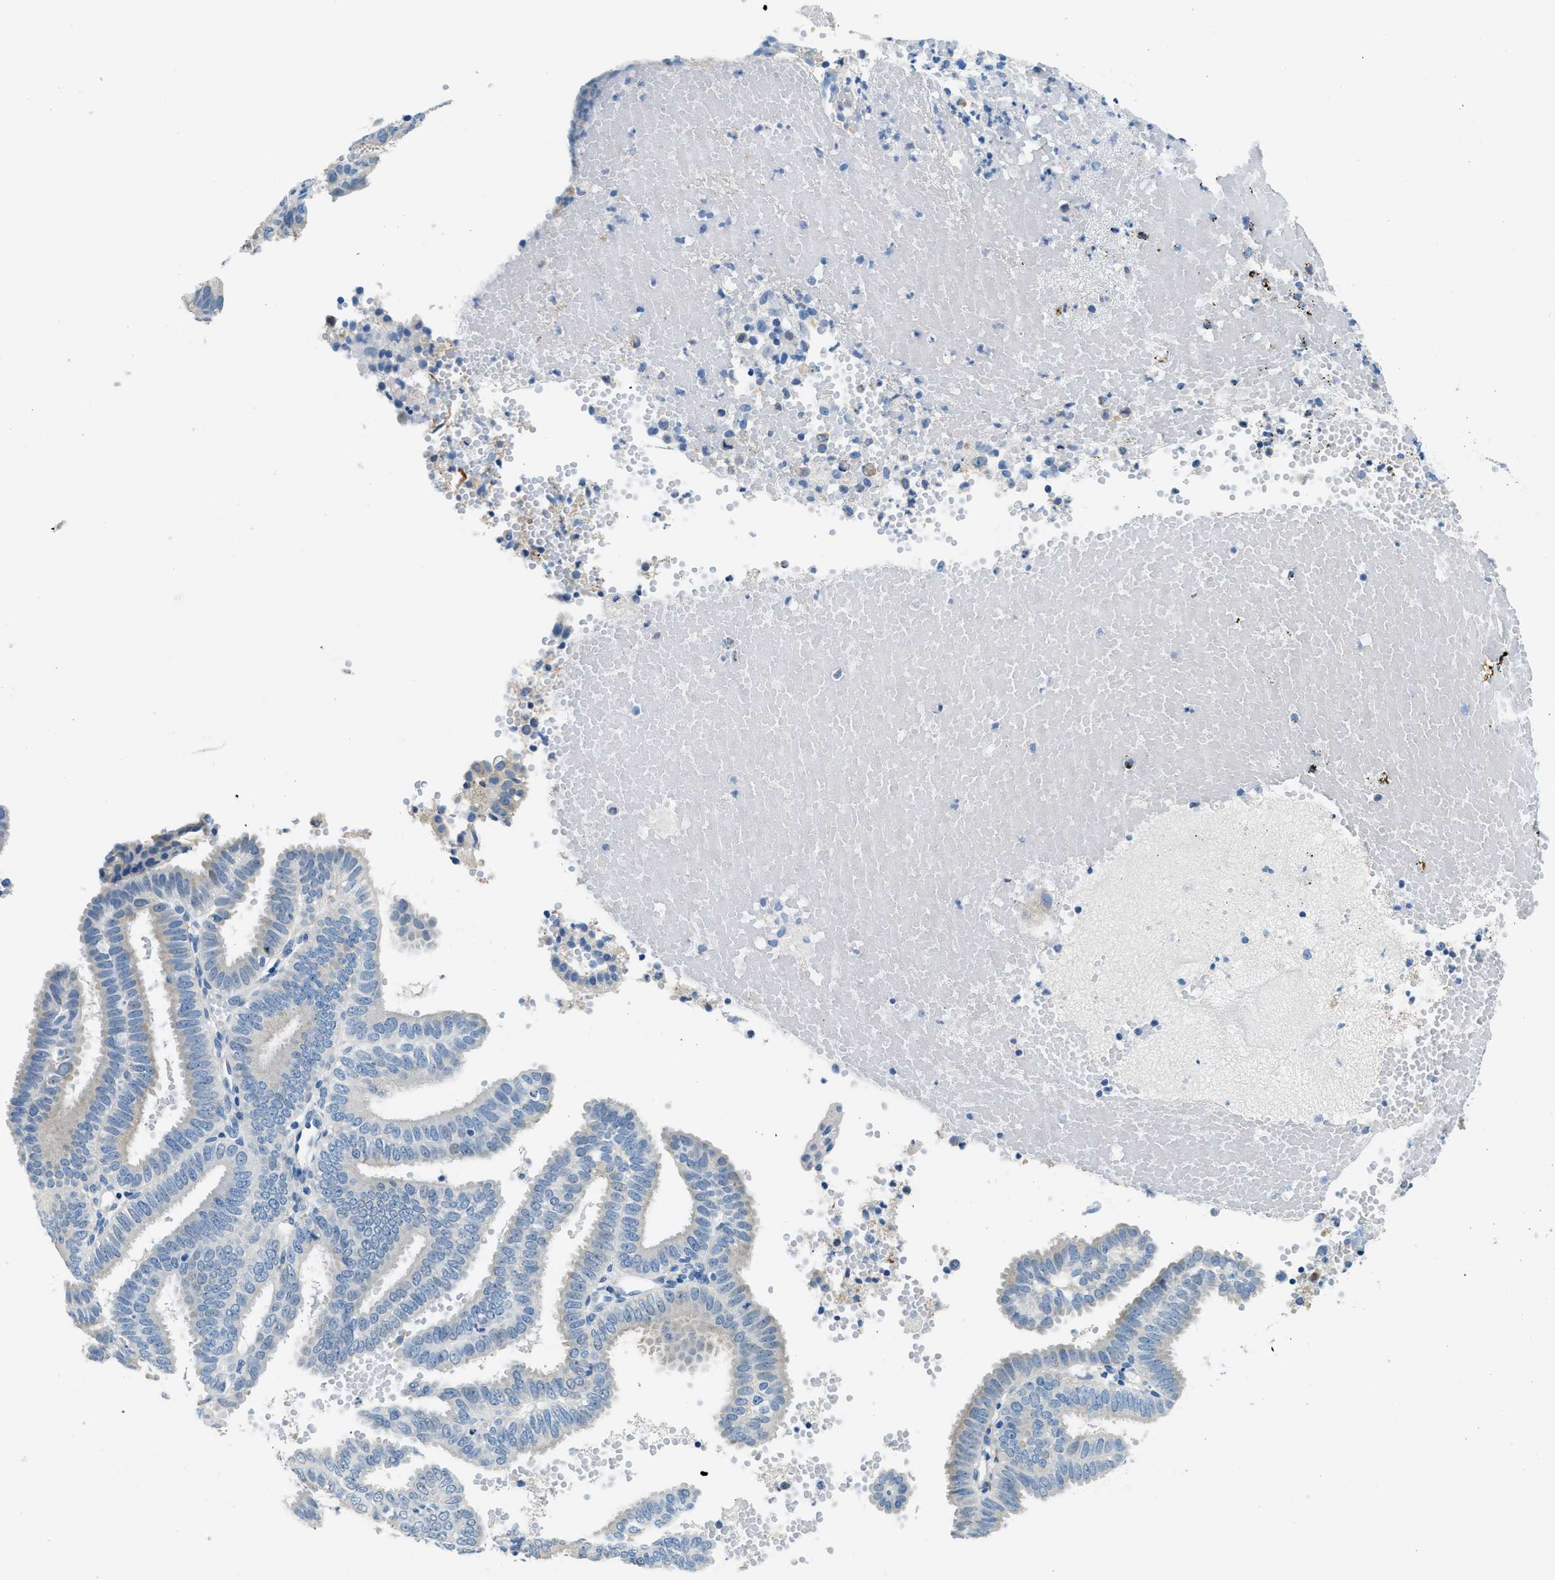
{"staining": {"intensity": "negative", "quantity": "none", "location": "none"}, "tissue": "endometrial cancer", "cell_type": "Tumor cells", "image_type": "cancer", "snomed": [{"axis": "morphology", "description": "Adenocarcinoma, NOS"}, {"axis": "topography", "description": "Endometrium"}], "caption": "The micrograph exhibits no significant positivity in tumor cells of endometrial cancer (adenocarcinoma).", "gene": "CLDN18", "patient": {"sex": "female", "age": 58}}